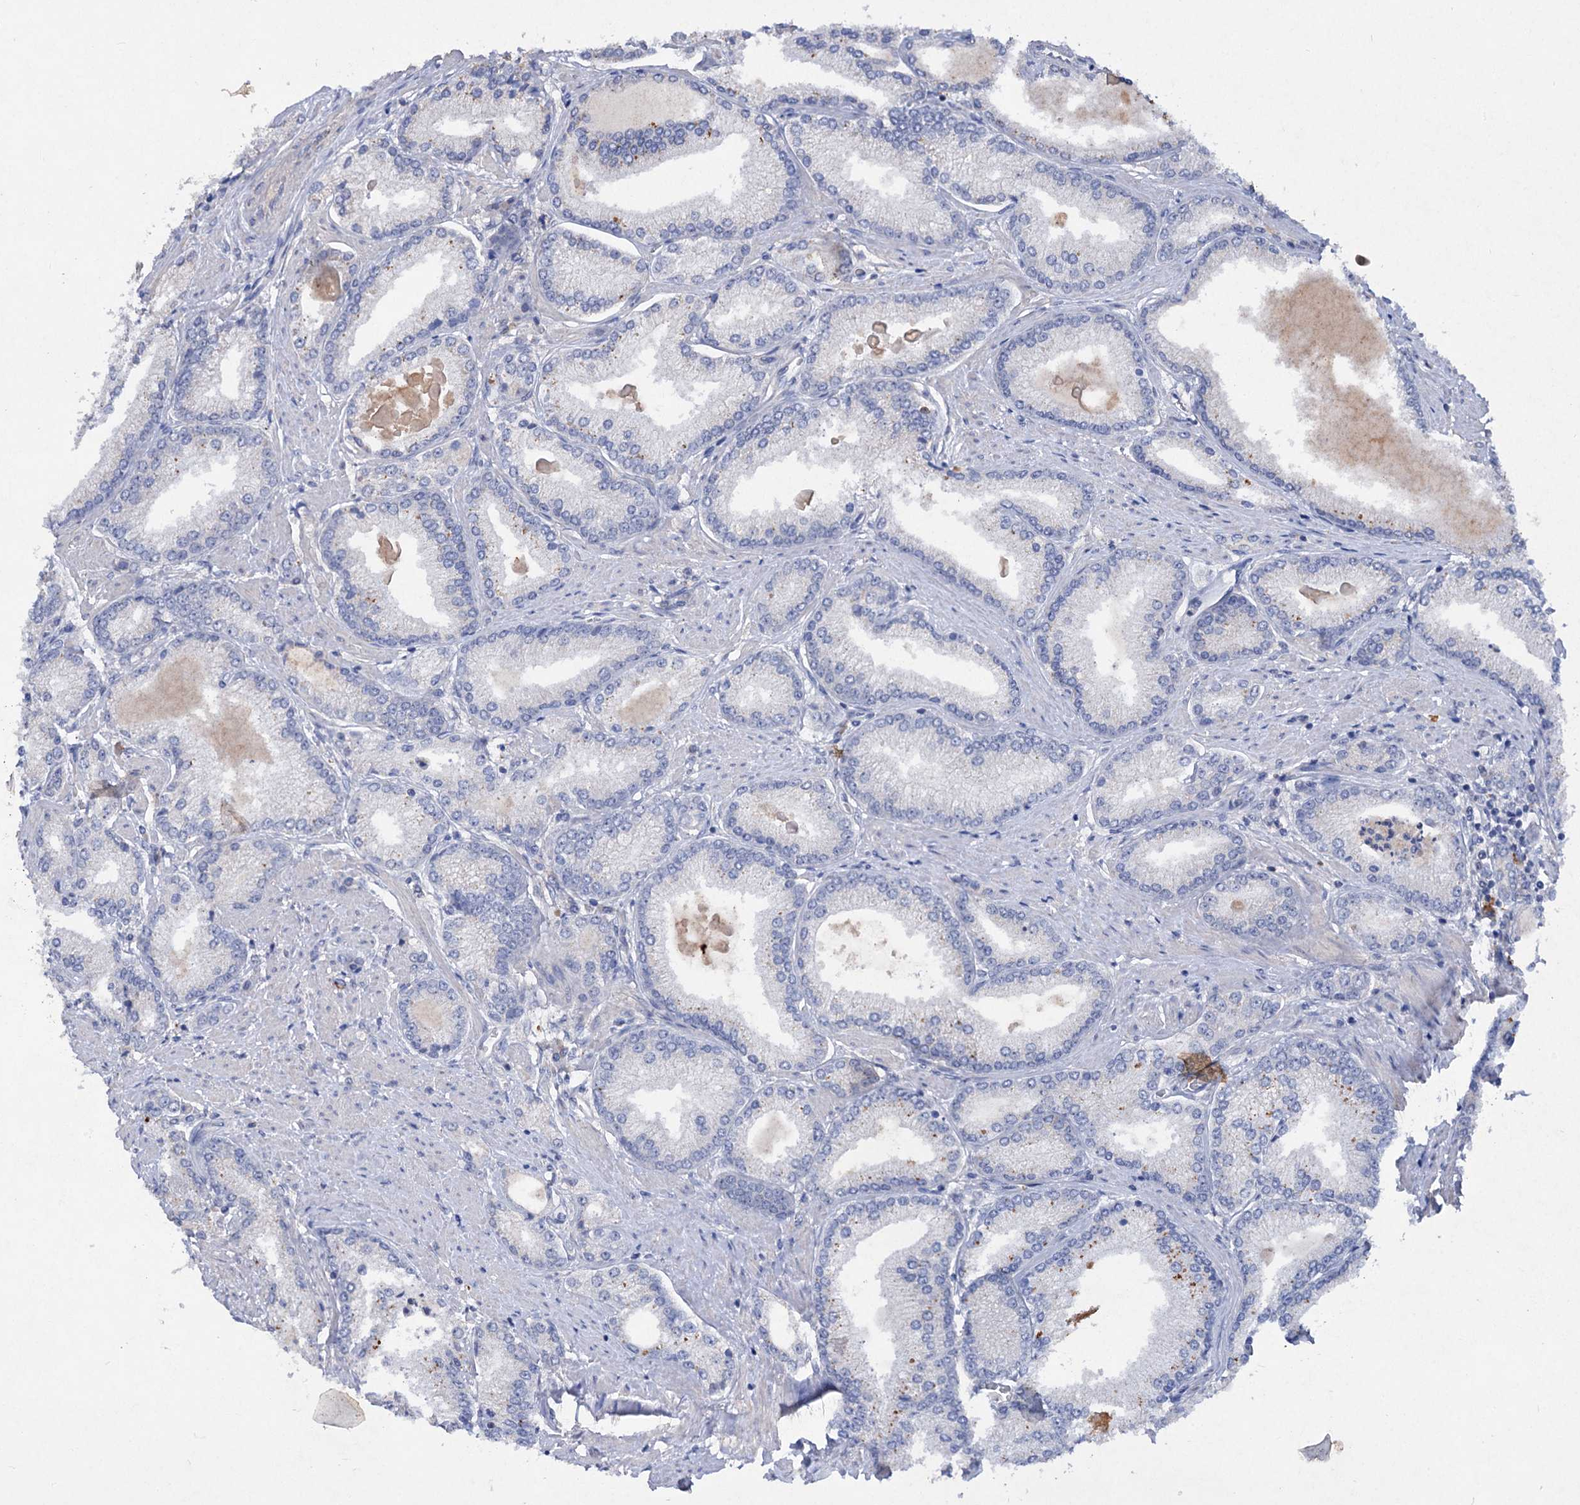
{"staining": {"intensity": "negative", "quantity": "none", "location": "none"}, "tissue": "prostate cancer", "cell_type": "Tumor cells", "image_type": "cancer", "snomed": [{"axis": "morphology", "description": "Adenocarcinoma, High grade"}, {"axis": "topography", "description": "Prostate"}], "caption": "Prostate cancer was stained to show a protein in brown. There is no significant staining in tumor cells.", "gene": "ATP4A", "patient": {"sex": "male", "age": 66}}